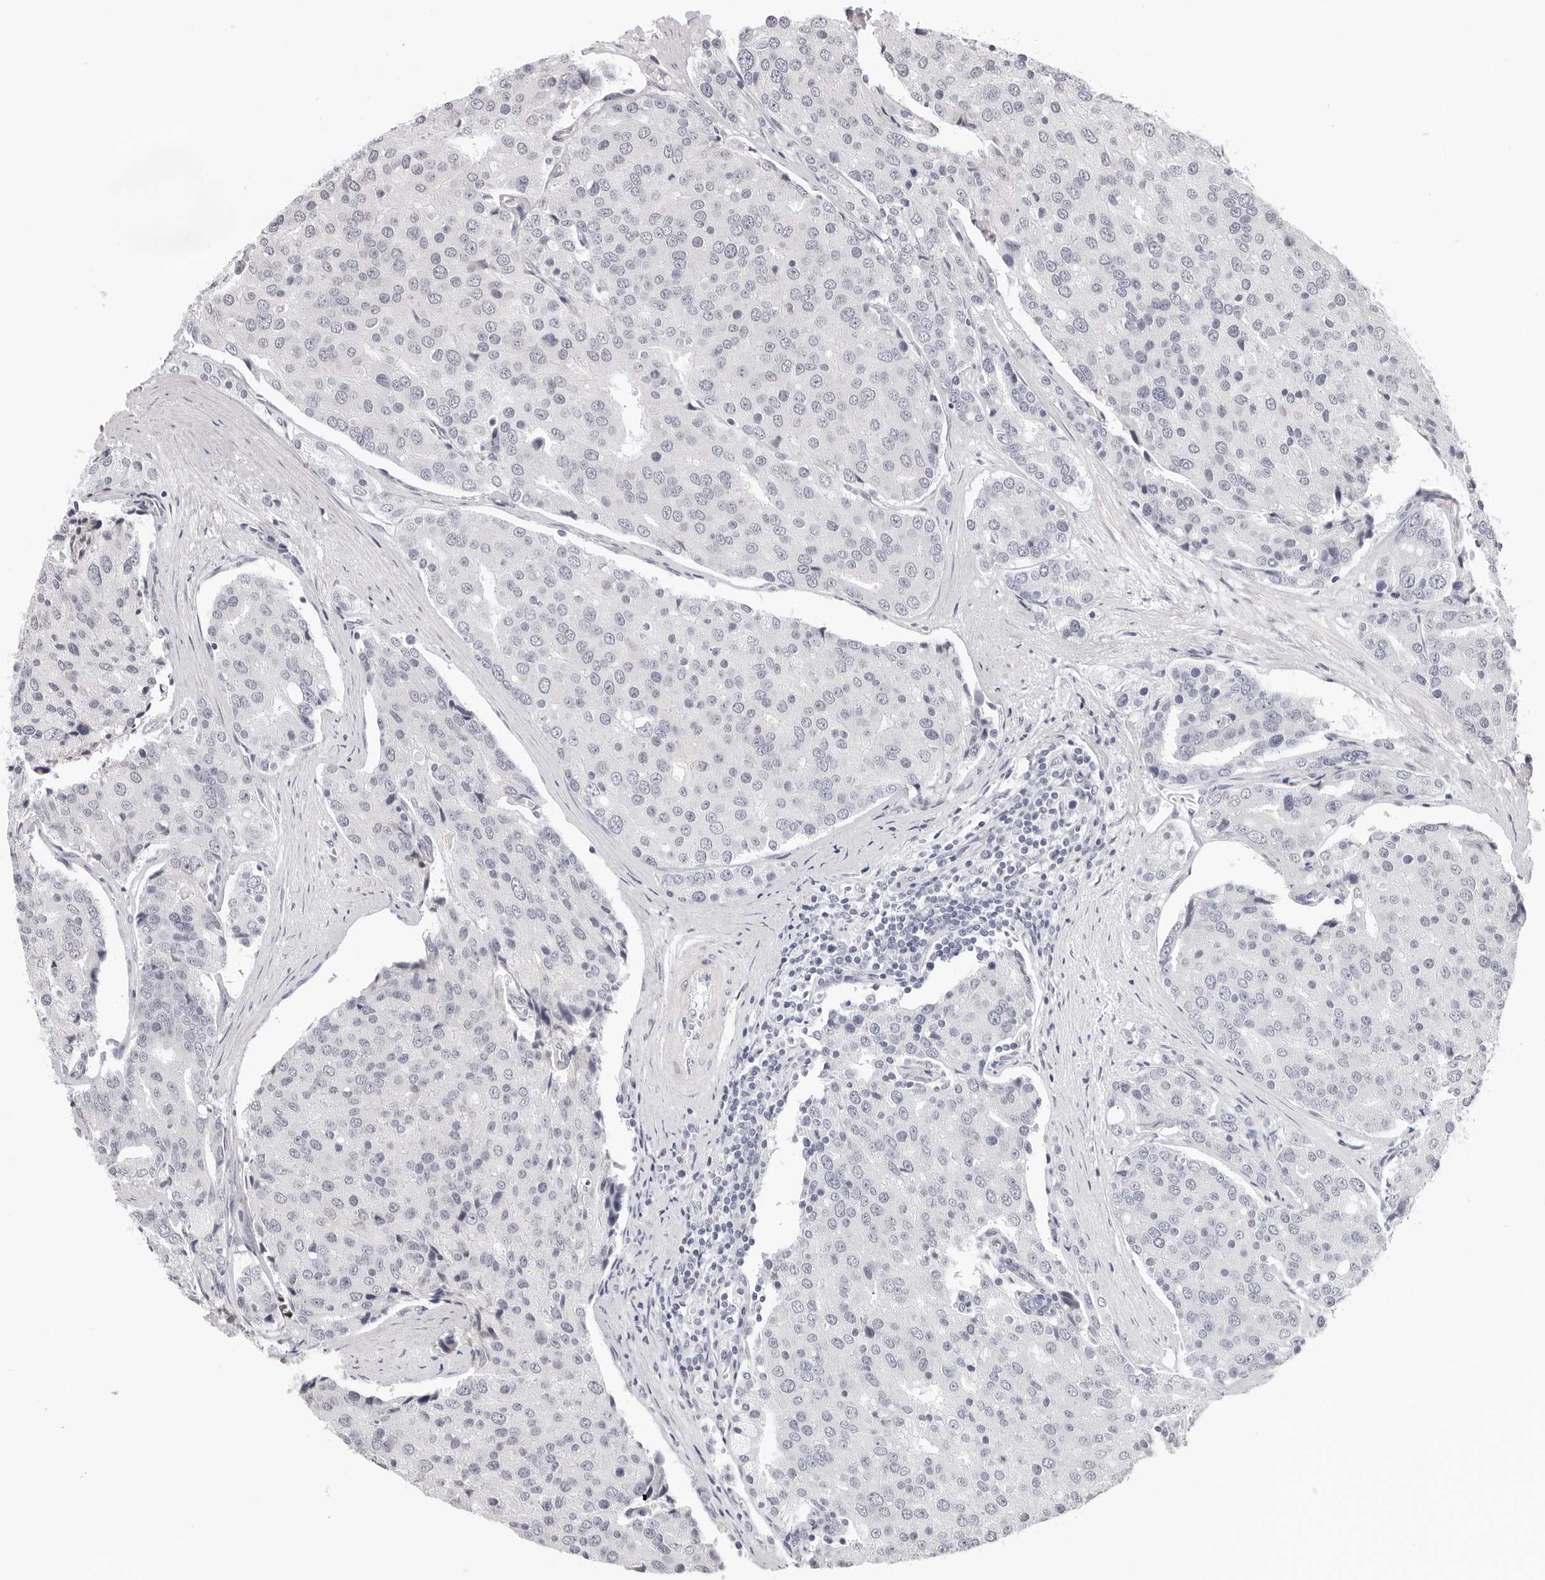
{"staining": {"intensity": "negative", "quantity": "none", "location": "none"}, "tissue": "prostate cancer", "cell_type": "Tumor cells", "image_type": "cancer", "snomed": [{"axis": "morphology", "description": "Adenocarcinoma, High grade"}, {"axis": "topography", "description": "Prostate"}], "caption": "High magnification brightfield microscopy of prostate high-grade adenocarcinoma stained with DAB (3,3'-diaminobenzidine) (brown) and counterstained with hematoxylin (blue): tumor cells show no significant positivity.", "gene": "STRADB", "patient": {"sex": "male", "age": 50}}